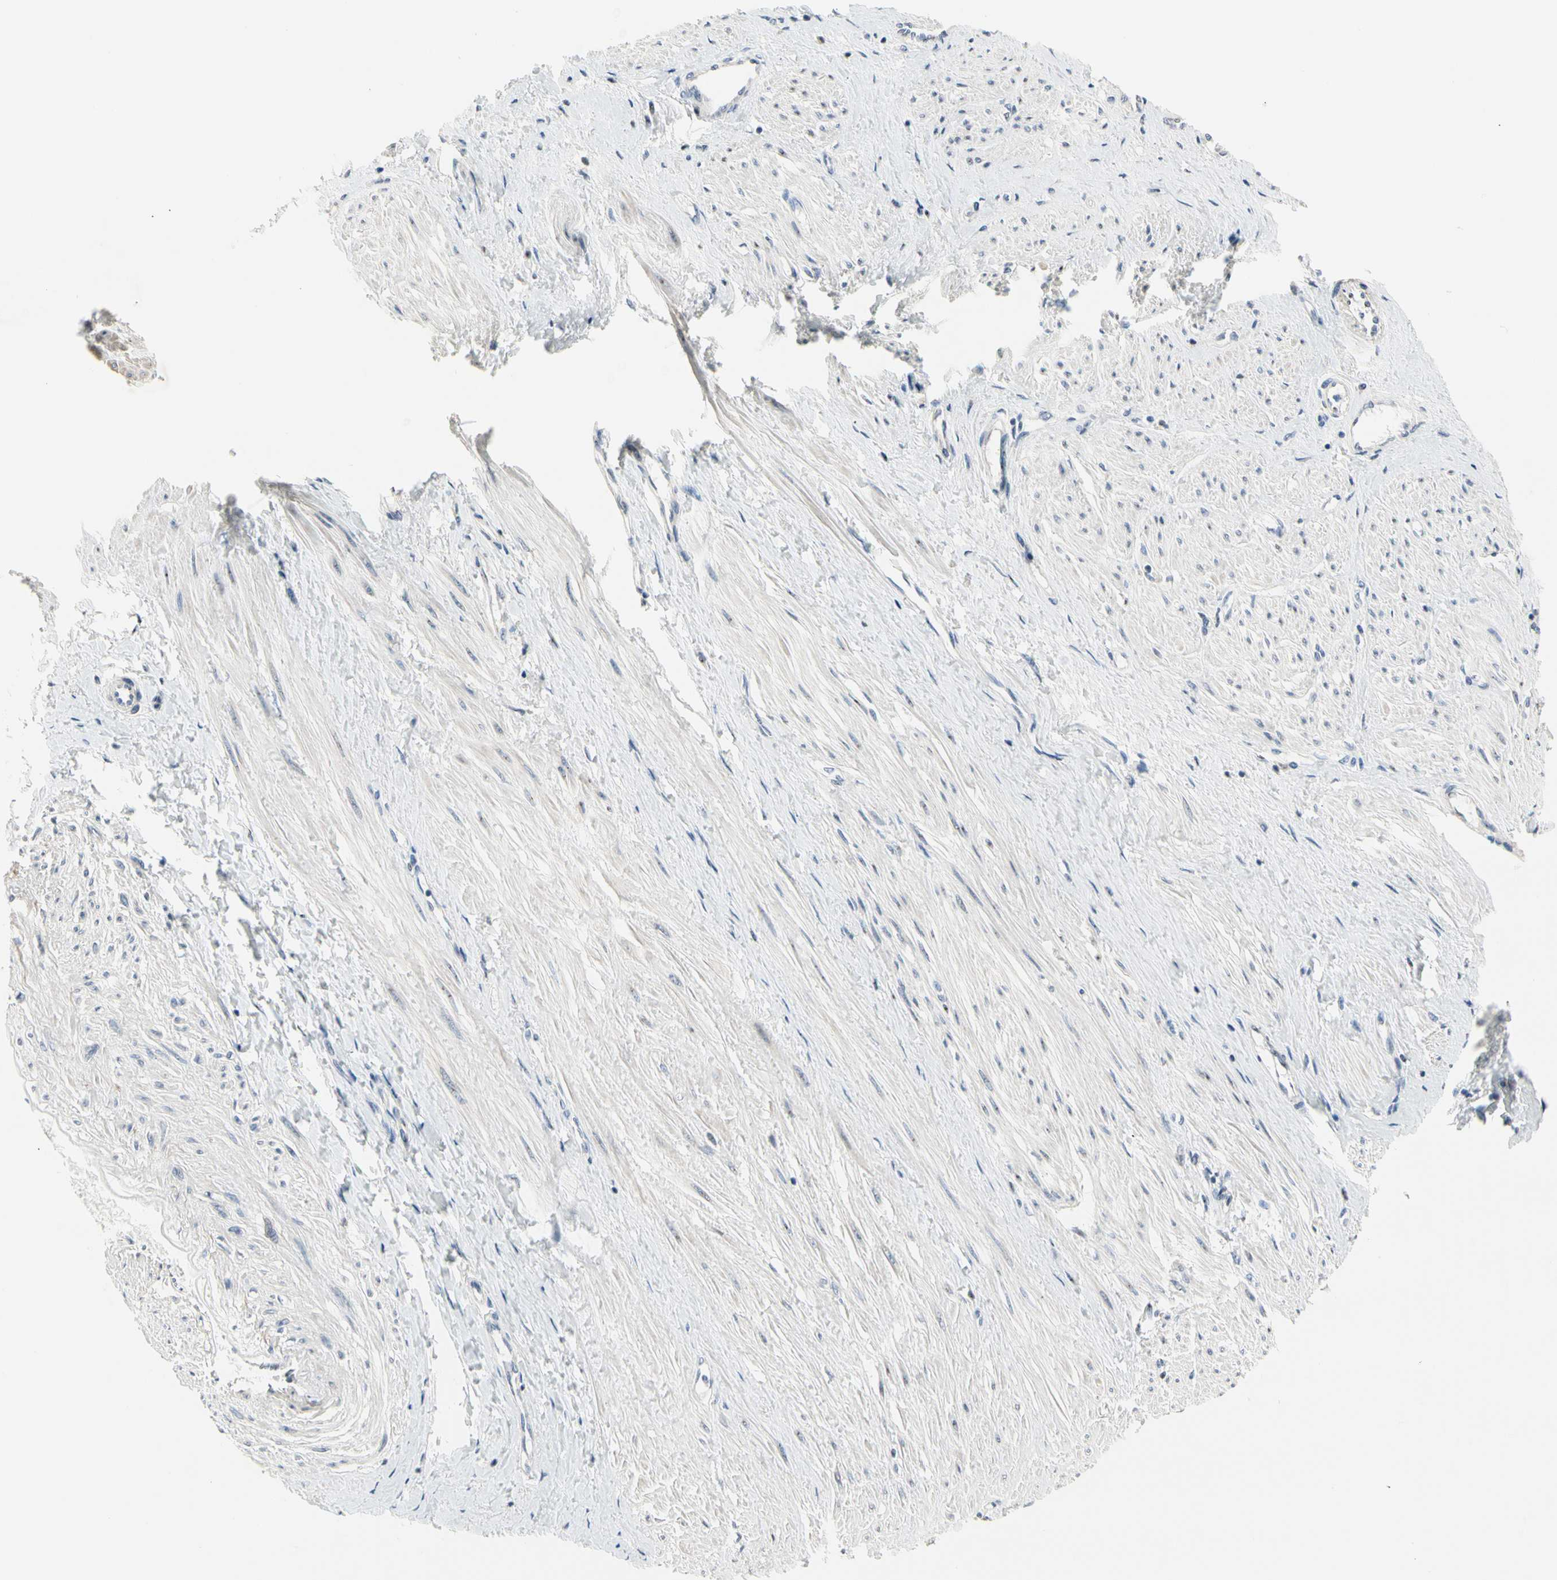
{"staining": {"intensity": "negative", "quantity": "none", "location": "none"}, "tissue": "smooth muscle", "cell_type": "Smooth muscle cells", "image_type": "normal", "snomed": [{"axis": "morphology", "description": "Normal tissue, NOS"}, {"axis": "topography", "description": "Smooth muscle"}, {"axis": "topography", "description": "Uterus"}], "caption": "Histopathology image shows no significant protein positivity in smooth muscle cells of benign smooth muscle. (Stains: DAB immunohistochemistry with hematoxylin counter stain, Microscopy: brightfield microscopy at high magnification).", "gene": "NFASC", "patient": {"sex": "female", "age": 39}}